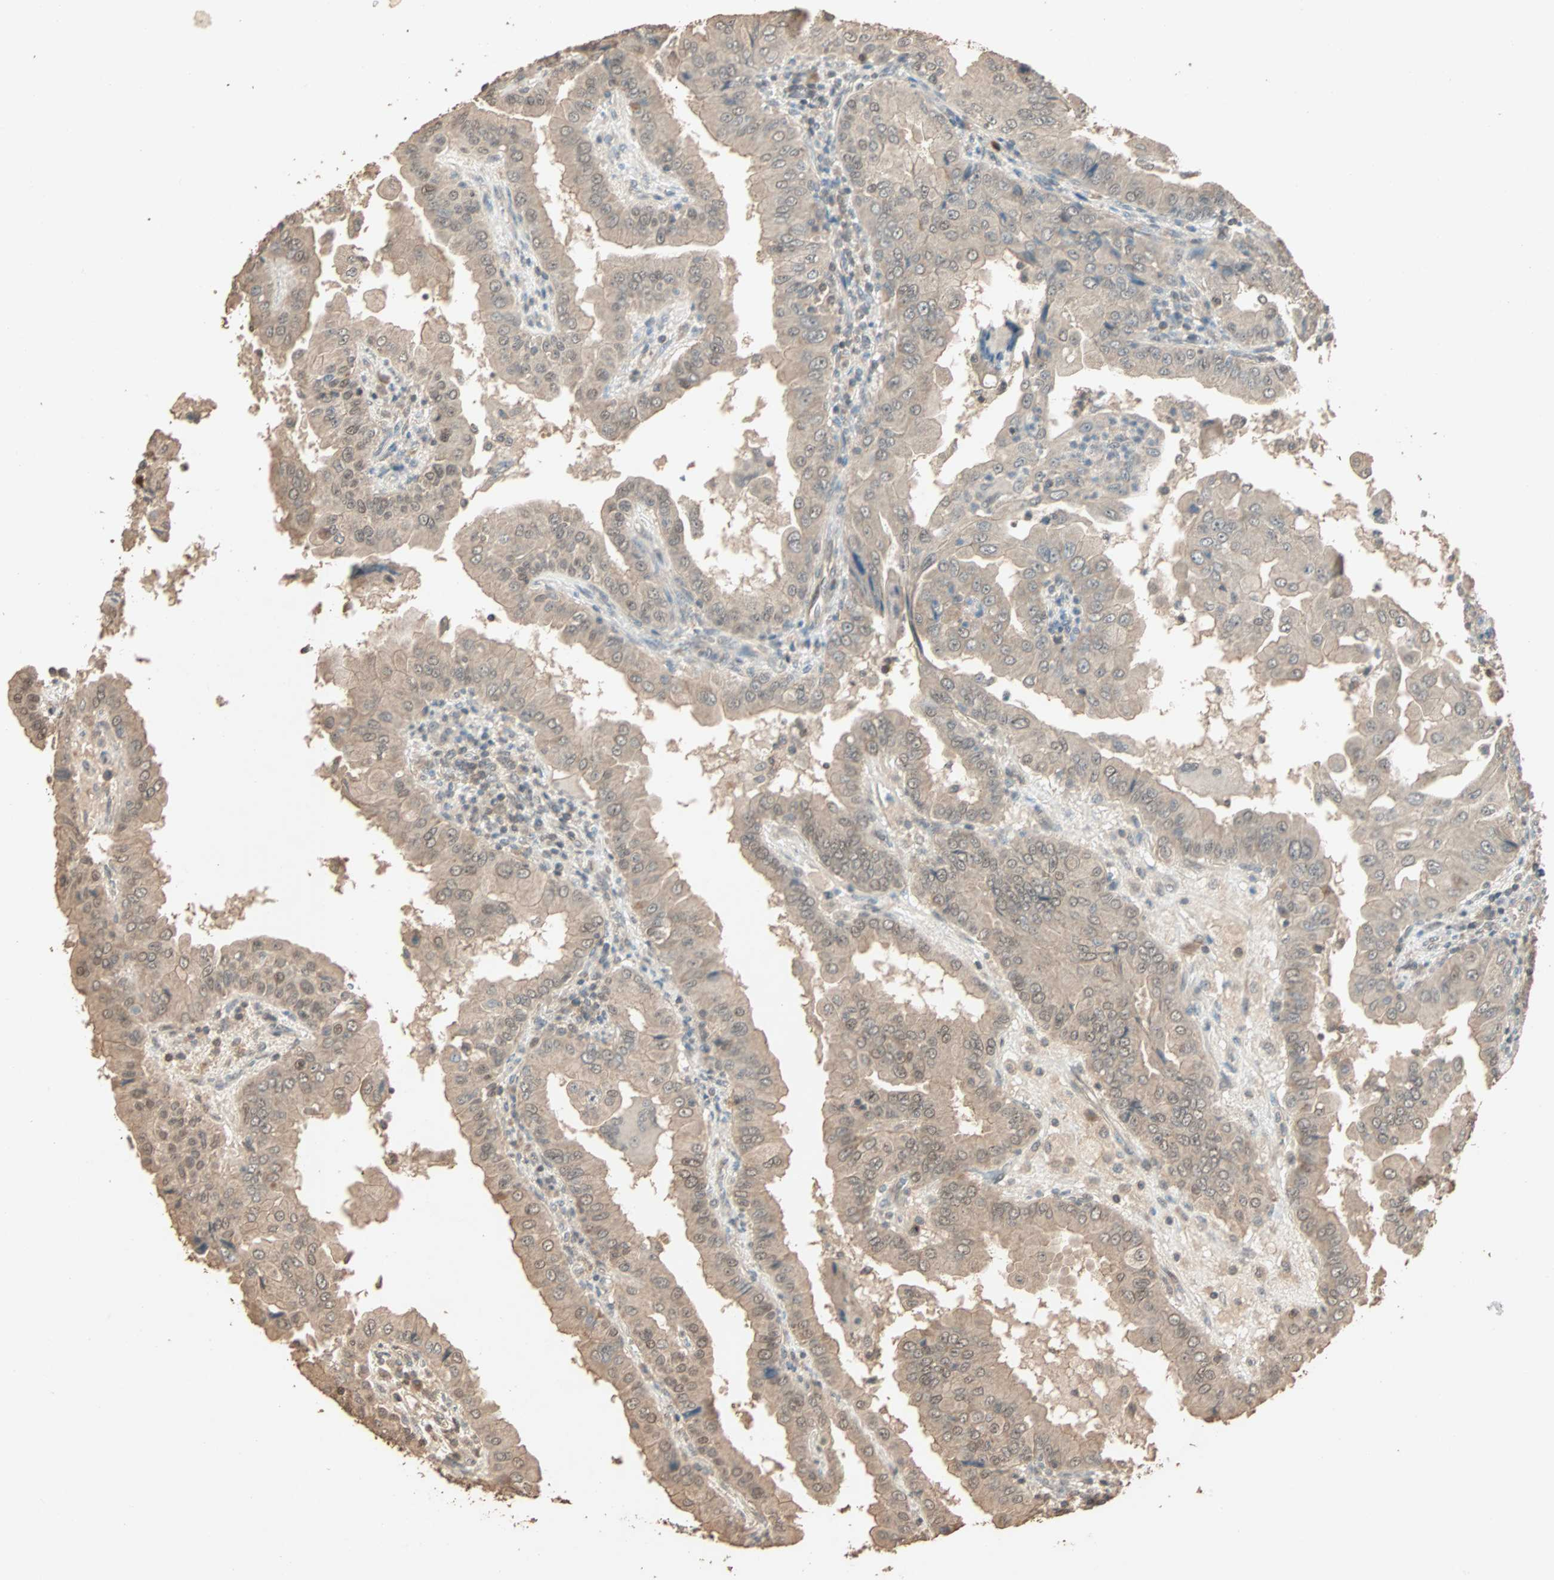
{"staining": {"intensity": "weak", "quantity": ">75%", "location": "cytoplasmic/membranous,nuclear"}, "tissue": "thyroid cancer", "cell_type": "Tumor cells", "image_type": "cancer", "snomed": [{"axis": "morphology", "description": "Papillary adenocarcinoma, NOS"}, {"axis": "topography", "description": "Thyroid gland"}], "caption": "Protein expression analysis of papillary adenocarcinoma (thyroid) reveals weak cytoplasmic/membranous and nuclear expression in about >75% of tumor cells. (brown staining indicates protein expression, while blue staining denotes nuclei).", "gene": "ZBTB33", "patient": {"sex": "male", "age": 33}}